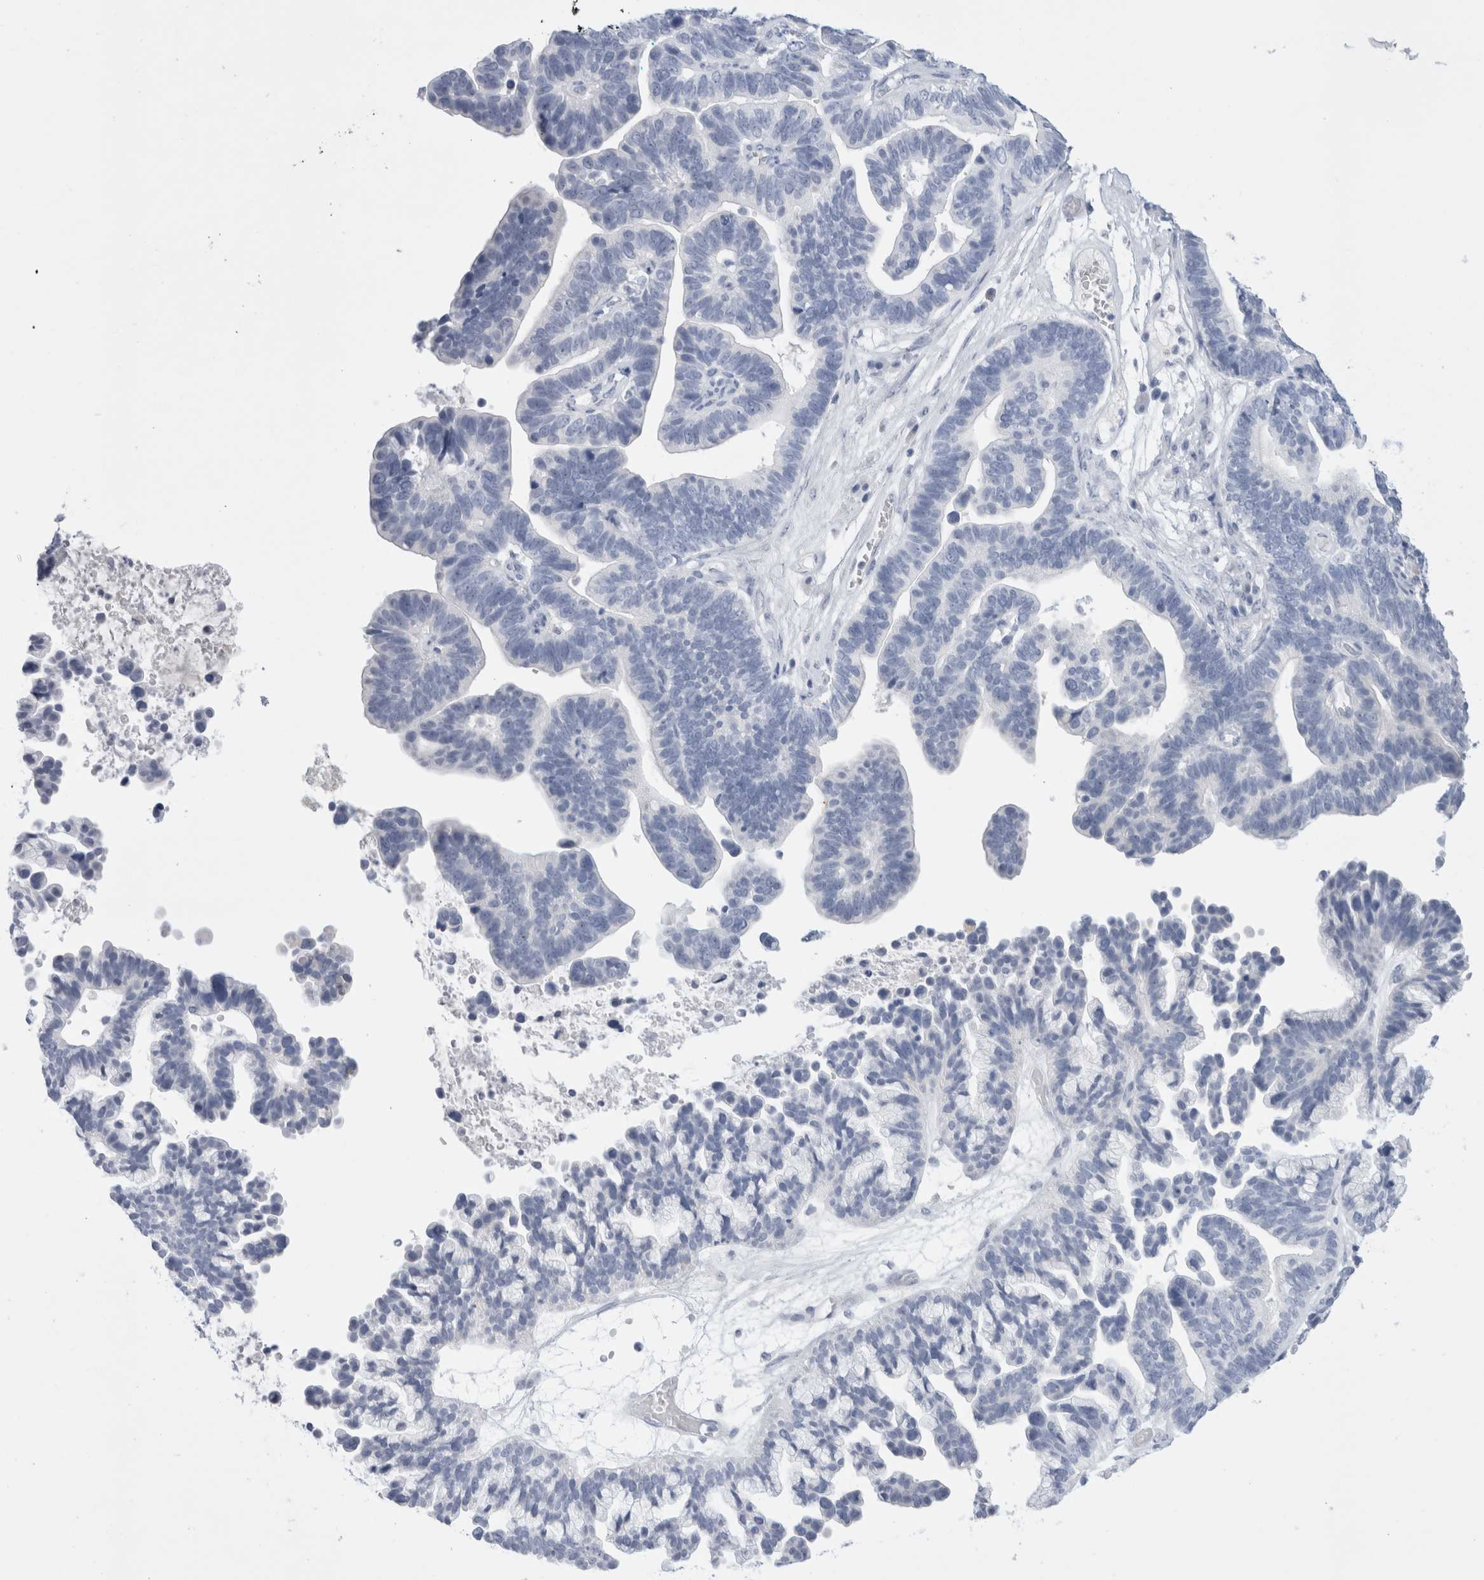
{"staining": {"intensity": "negative", "quantity": "none", "location": "none"}, "tissue": "ovarian cancer", "cell_type": "Tumor cells", "image_type": "cancer", "snomed": [{"axis": "morphology", "description": "Cystadenocarcinoma, serous, NOS"}, {"axis": "topography", "description": "Ovary"}], "caption": "The image displays no significant expression in tumor cells of ovarian serous cystadenocarcinoma.", "gene": "MUC15", "patient": {"sex": "female", "age": 56}}